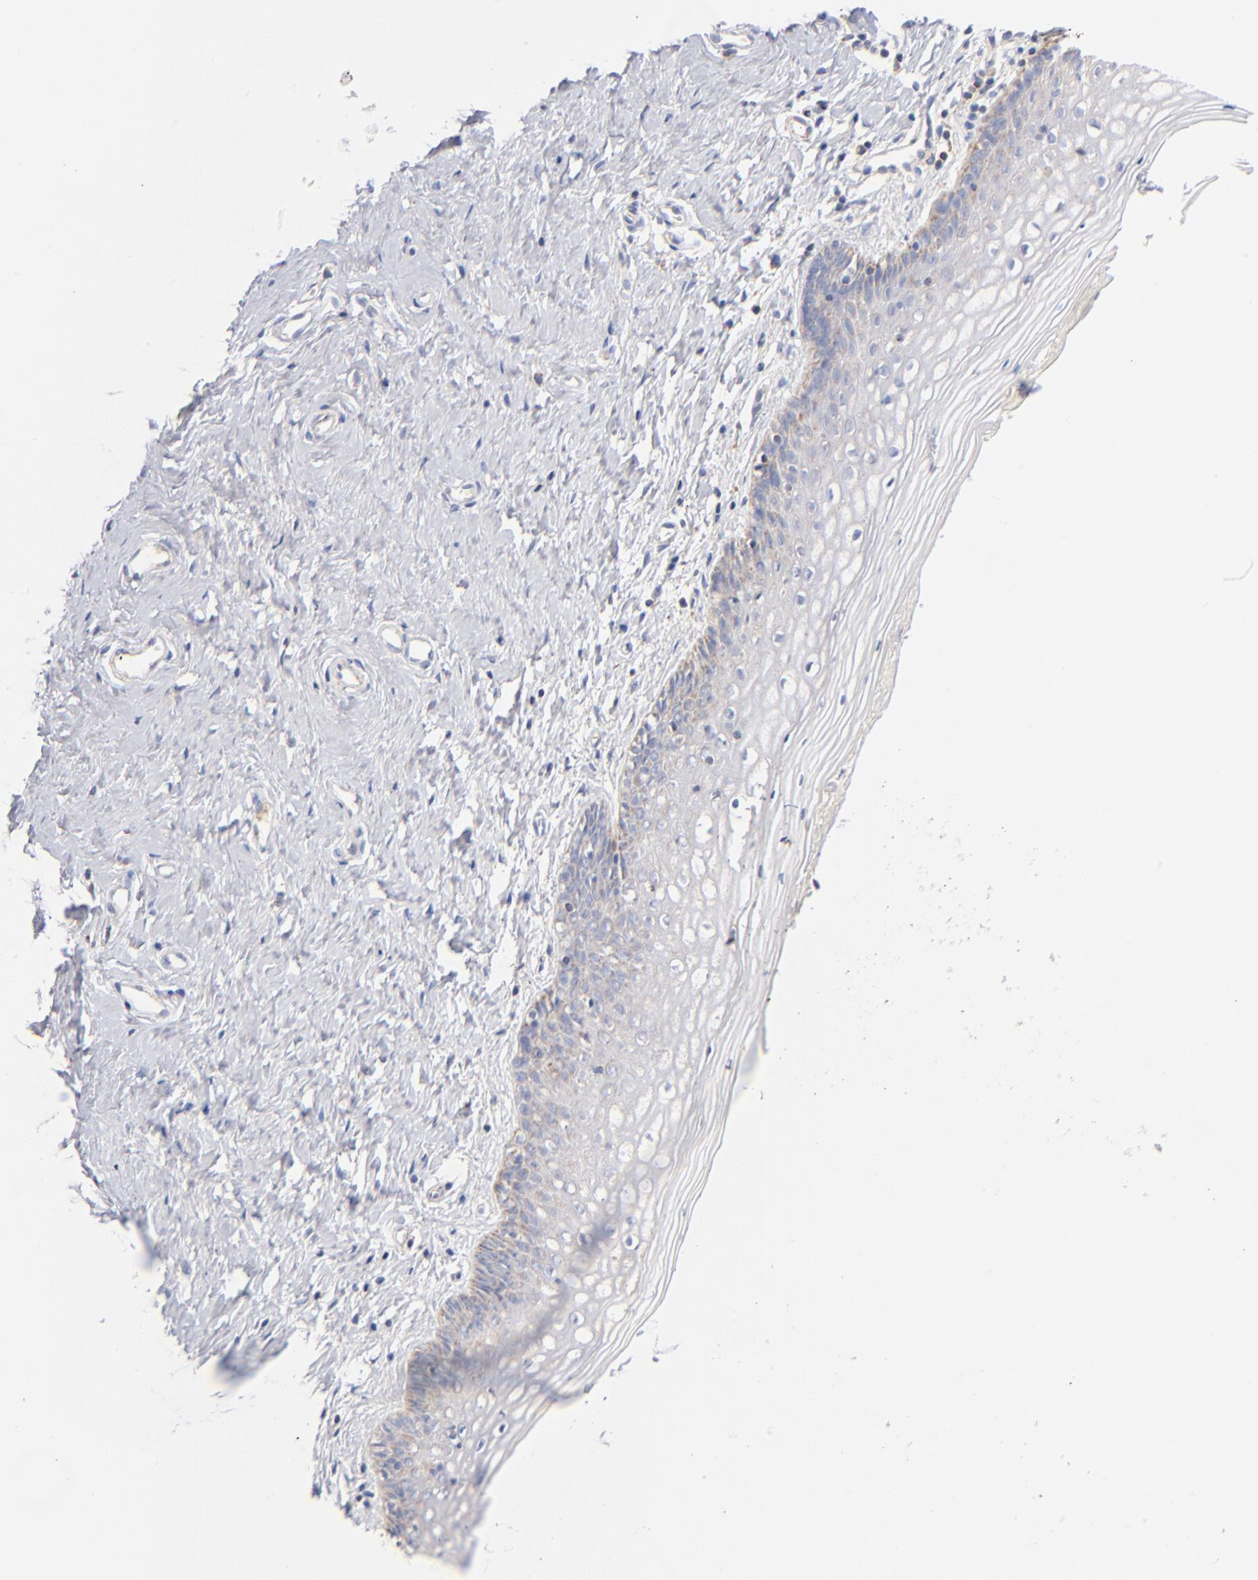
{"staining": {"intensity": "moderate", "quantity": "<25%", "location": "cytoplasmic/membranous"}, "tissue": "vagina", "cell_type": "Squamous epithelial cells", "image_type": "normal", "snomed": [{"axis": "morphology", "description": "Normal tissue, NOS"}, {"axis": "topography", "description": "Vagina"}], "caption": "A histopathology image of vagina stained for a protein reveals moderate cytoplasmic/membranous brown staining in squamous epithelial cells. (IHC, brightfield microscopy, high magnification).", "gene": "DLAT", "patient": {"sex": "female", "age": 46}}